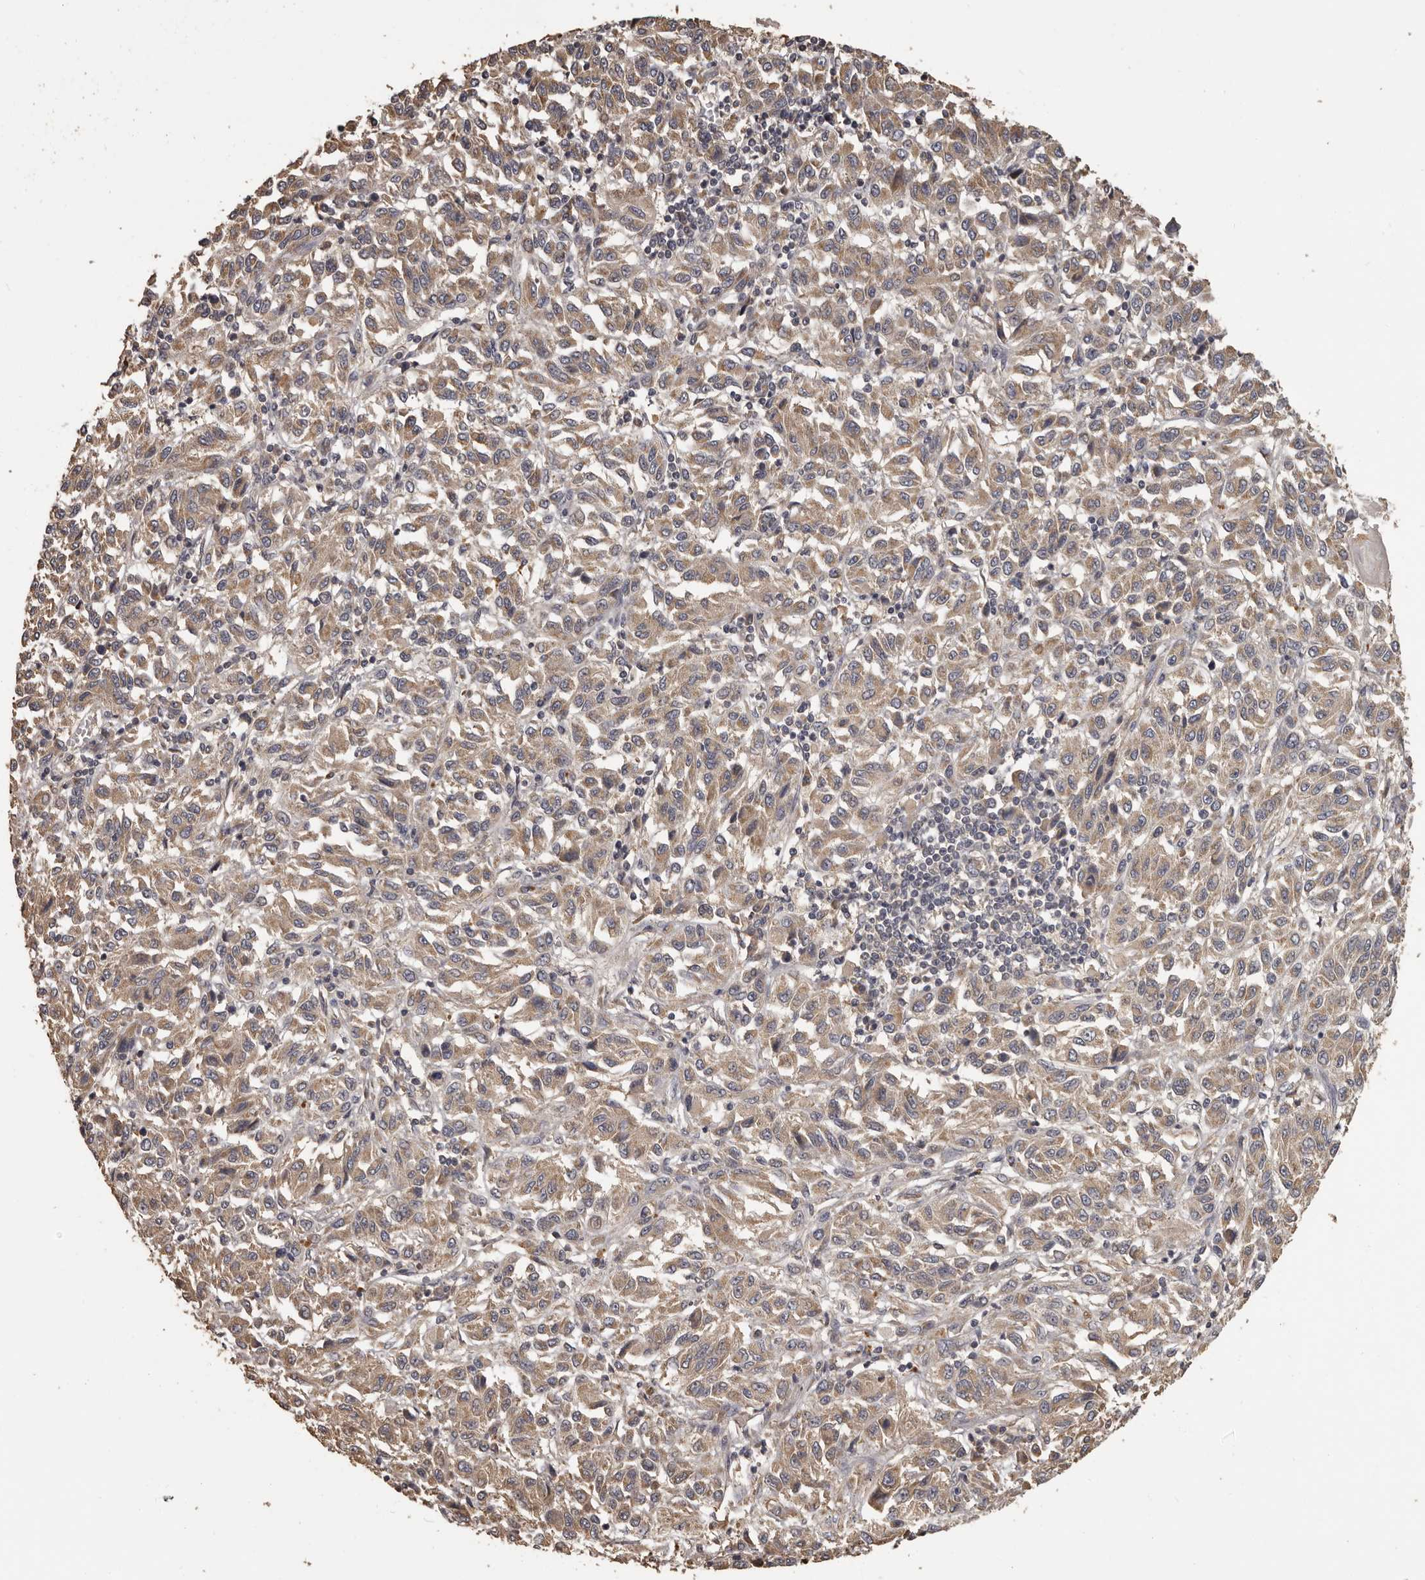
{"staining": {"intensity": "moderate", "quantity": ">75%", "location": "cytoplasmic/membranous"}, "tissue": "melanoma", "cell_type": "Tumor cells", "image_type": "cancer", "snomed": [{"axis": "morphology", "description": "Malignant melanoma, Metastatic site"}, {"axis": "topography", "description": "Lung"}], "caption": "IHC histopathology image of melanoma stained for a protein (brown), which exhibits medium levels of moderate cytoplasmic/membranous staining in about >75% of tumor cells.", "gene": "MGAT5", "patient": {"sex": "male", "age": 64}}